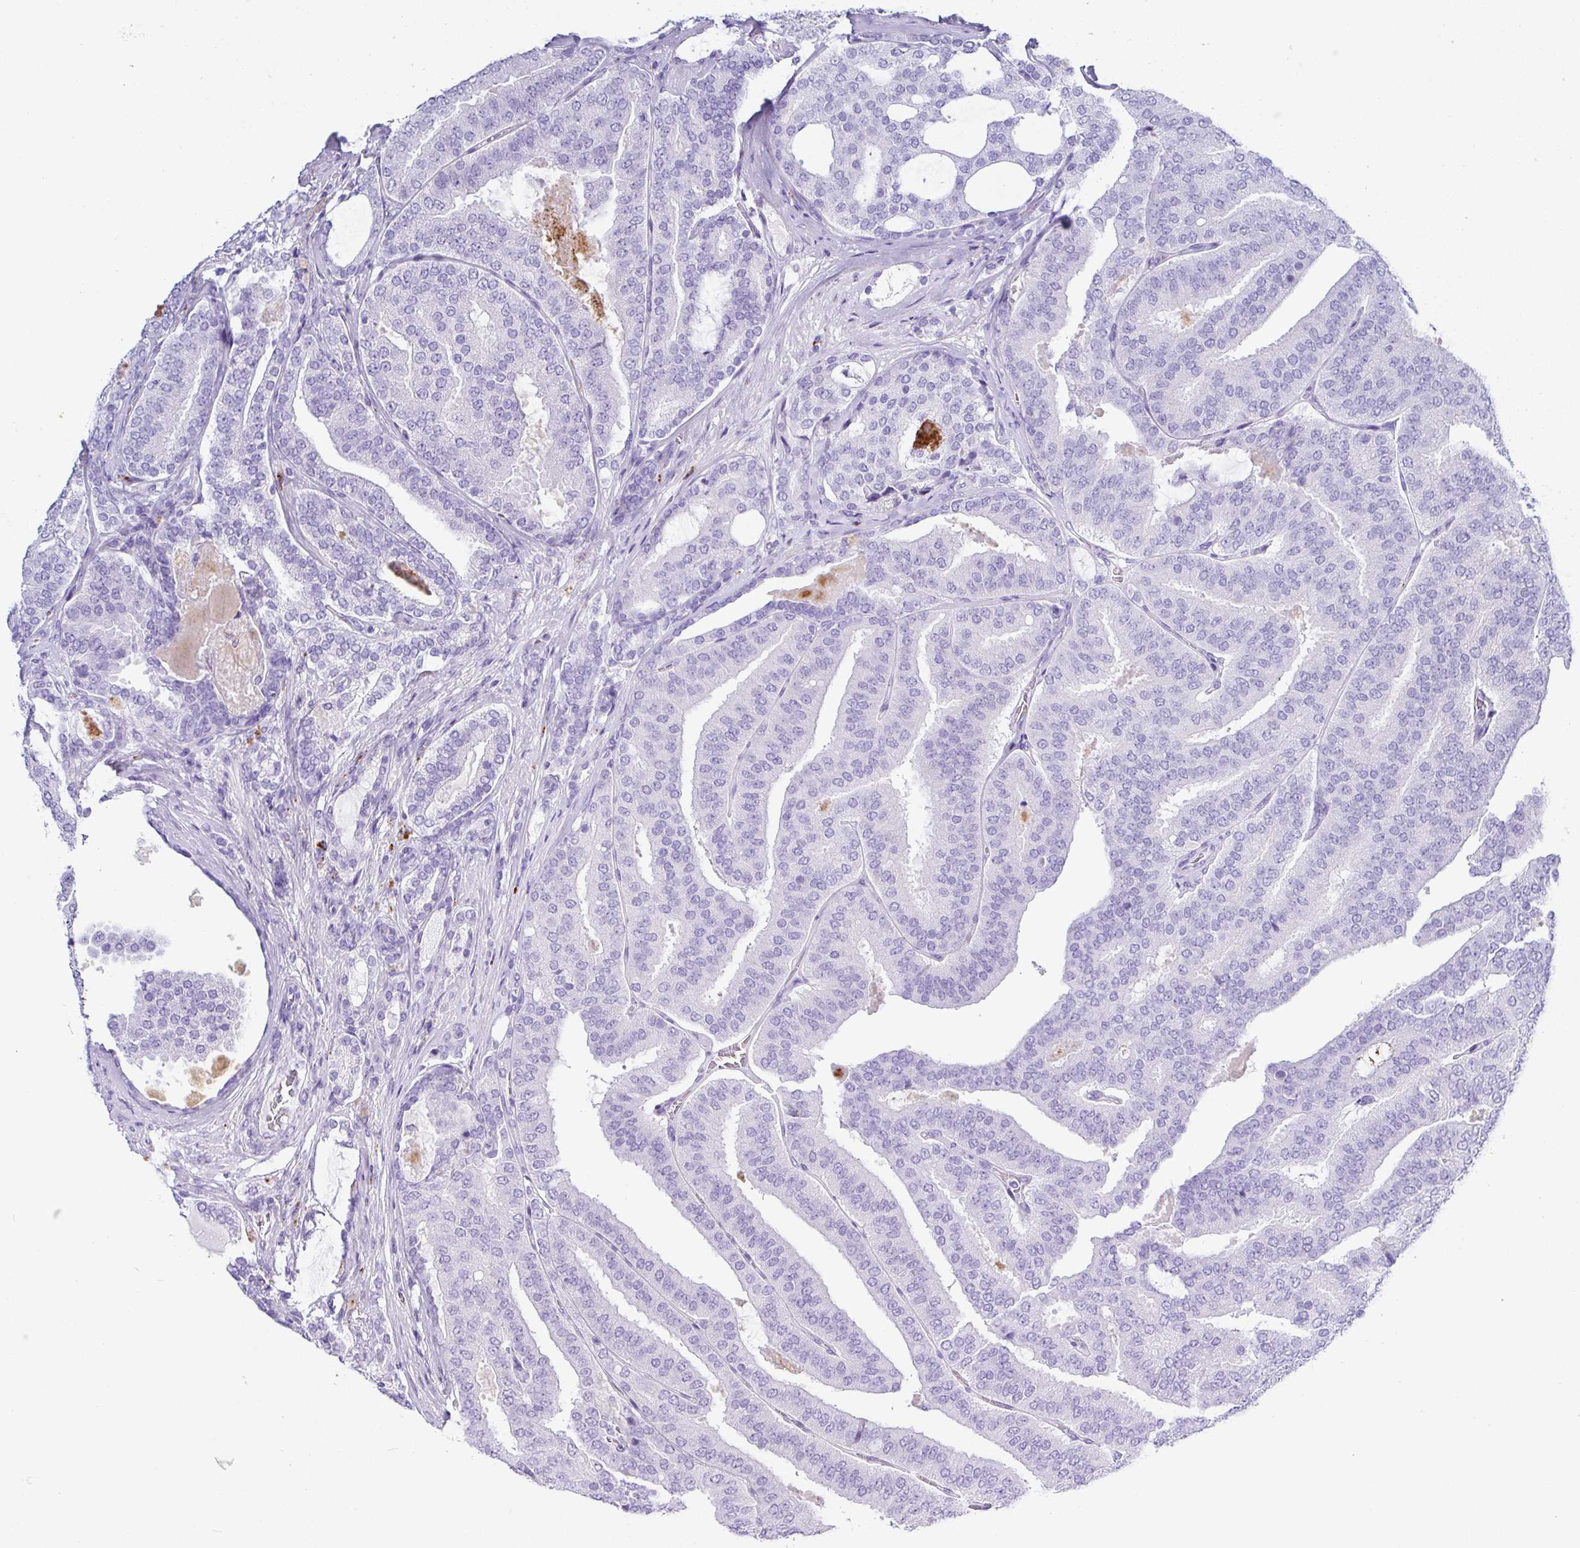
{"staining": {"intensity": "negative", "quantity": "none", "location": "none"}, "tissue": "prostate cancer", "cell_type": "Tumor cells", "image_type": "cancer", "snomed": [{"axis": "morphology", "description": "Adenocarcinoma, High grade"}, {"axis": "topography", "description": "Prostate"}], "caption": "IHC of prostate high-grade adenocarcinoma reveals no expression in tumor cells.", "gene": "ZG16", "patient": {"sex": "male", "age": 65}}